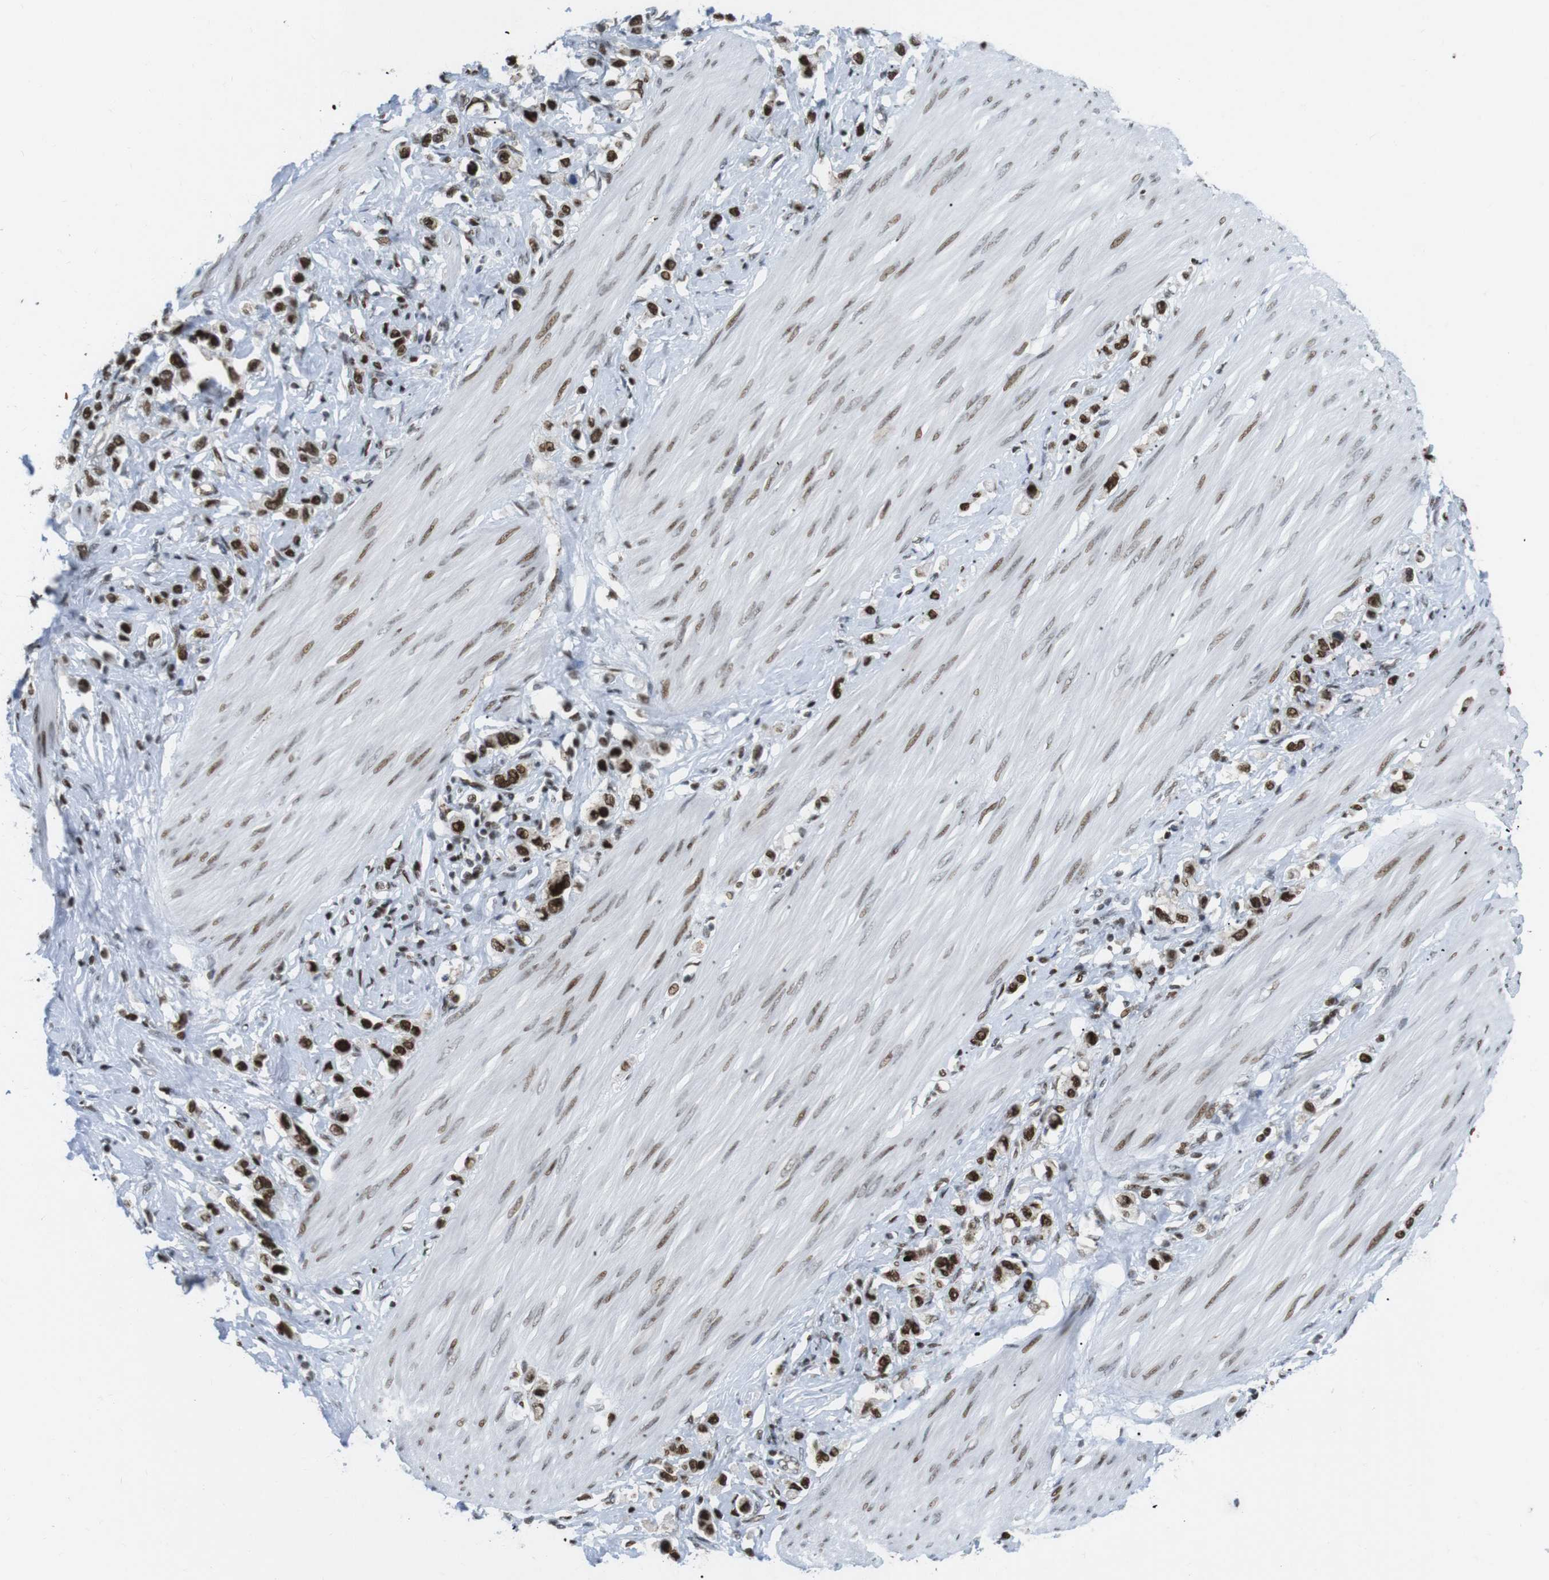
{"staining": {"intensity": "strong", "quantity": ">75%", "location": "nuclear"}, "tissue": "stomach cancer", "cell_type": "Tumor cells", "image_type": "cancer", "snomed": [{"axis": "morphology", "description": "Adenocarcinoma, NOS"}, {"axis": "topography", "description": "Stomach"}], "caption": "Protein staining by IHC exhibits strong nuclear staining in about >75% of tumor cells in stomach adenocarcinoma.", "gene": "ARID1A", "patient": {"sex": "female", "age": 65}}